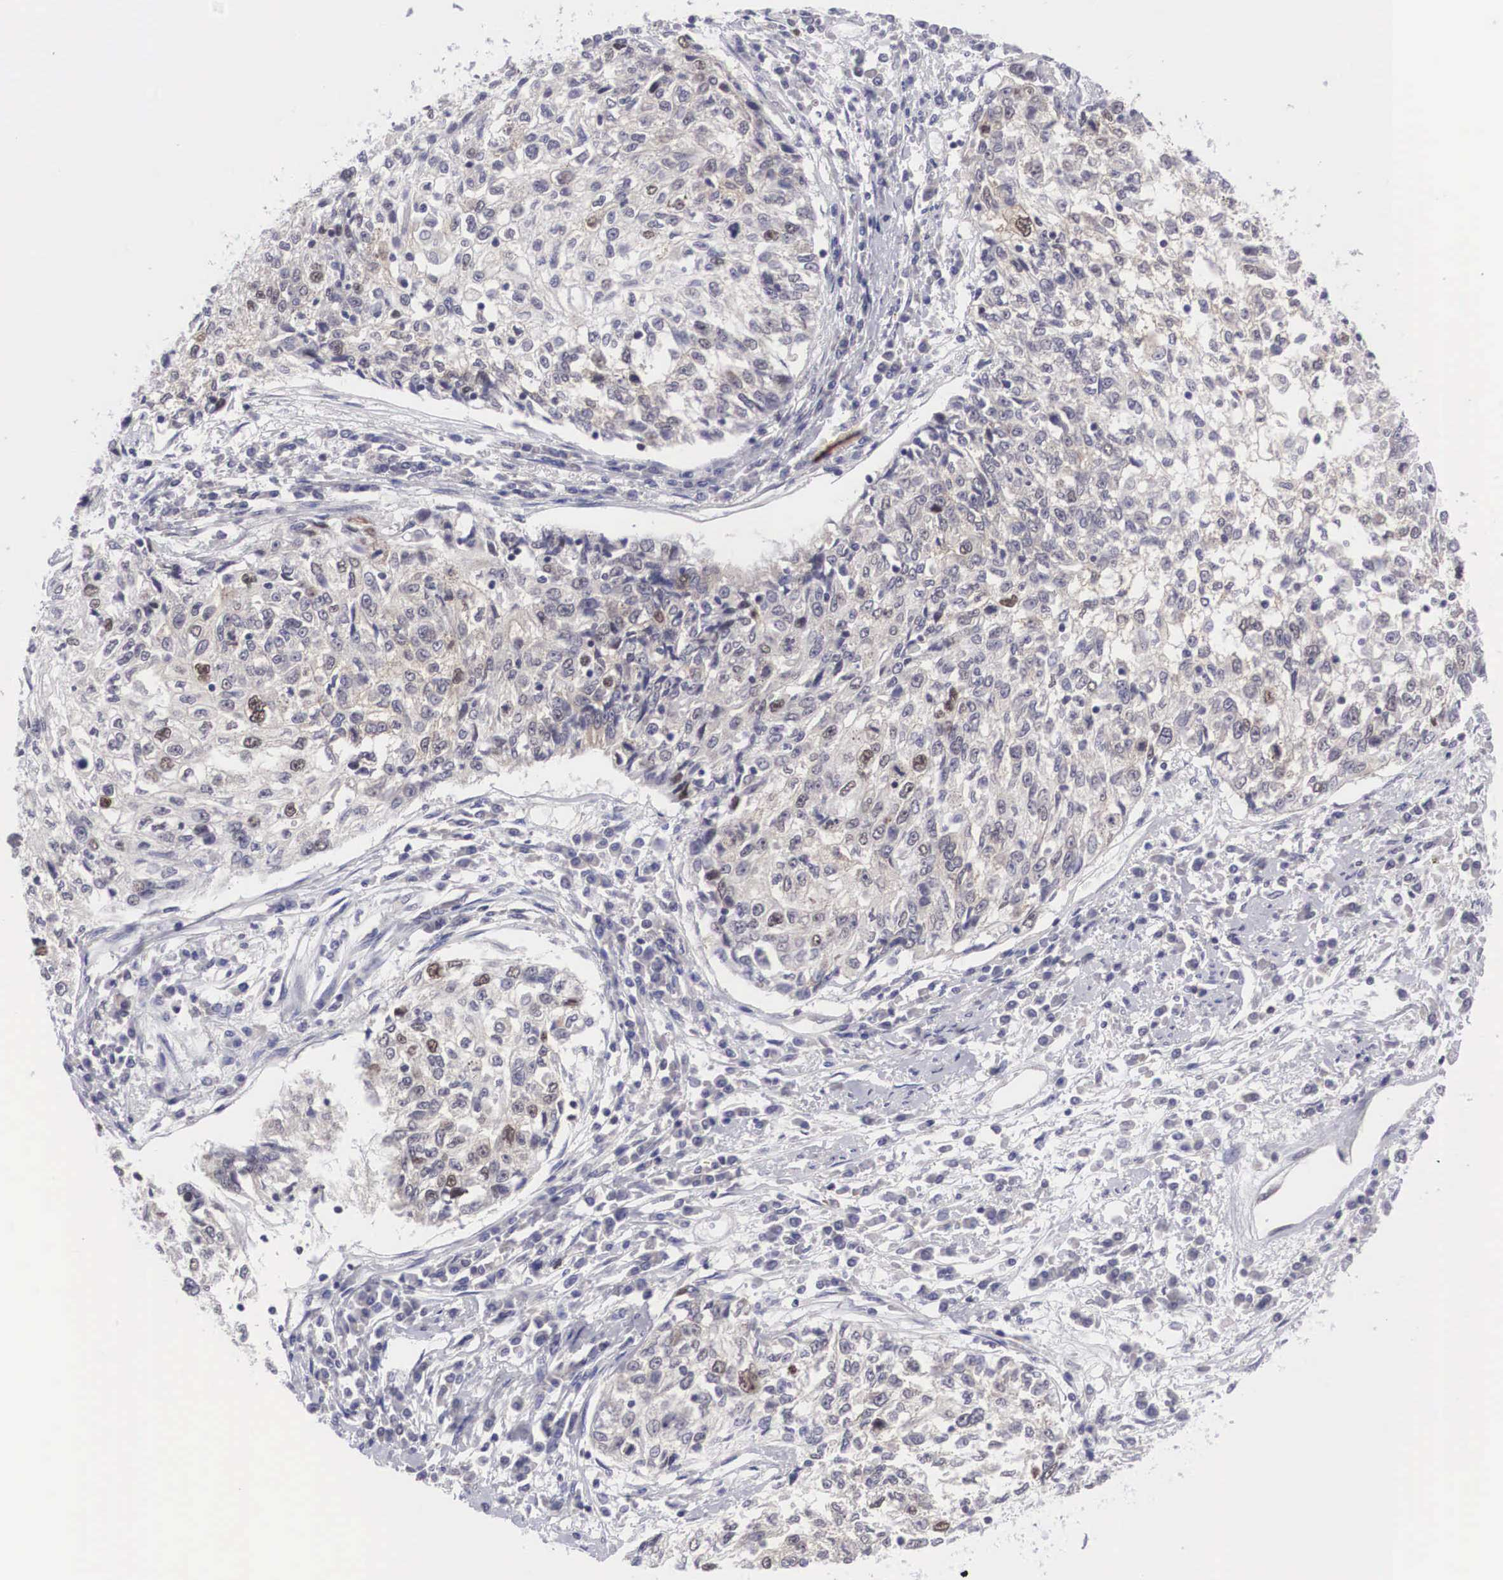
{"staining": {"intensity": "weak", "quantity": "<25%", "location": "nuclear"}, "tissue": "cervical cancer", "cell_type": "Tumor cells", "image_type": "cancer", "snomed": [{"axis": "morphology", "description": "Squamous cell carcinoma, NOS"}, {"axis": "topography", "description": "Cervix"}], "caption": "IHC micrograph of neoplastic tissue: human cervical squamous cell carcinoma stained with DAB (3,3'-diaminobenzidine) exhibits no significant protein staining in tumor cells. Brightfield microscopy of immunohistochemistry stained with DAB (3,3'-diaminobenzidine) (brown) and hematoxylin (blue), captured at high magnification.", "gene": "MAST4", "patient": {"sex": "female", "age": 57}}